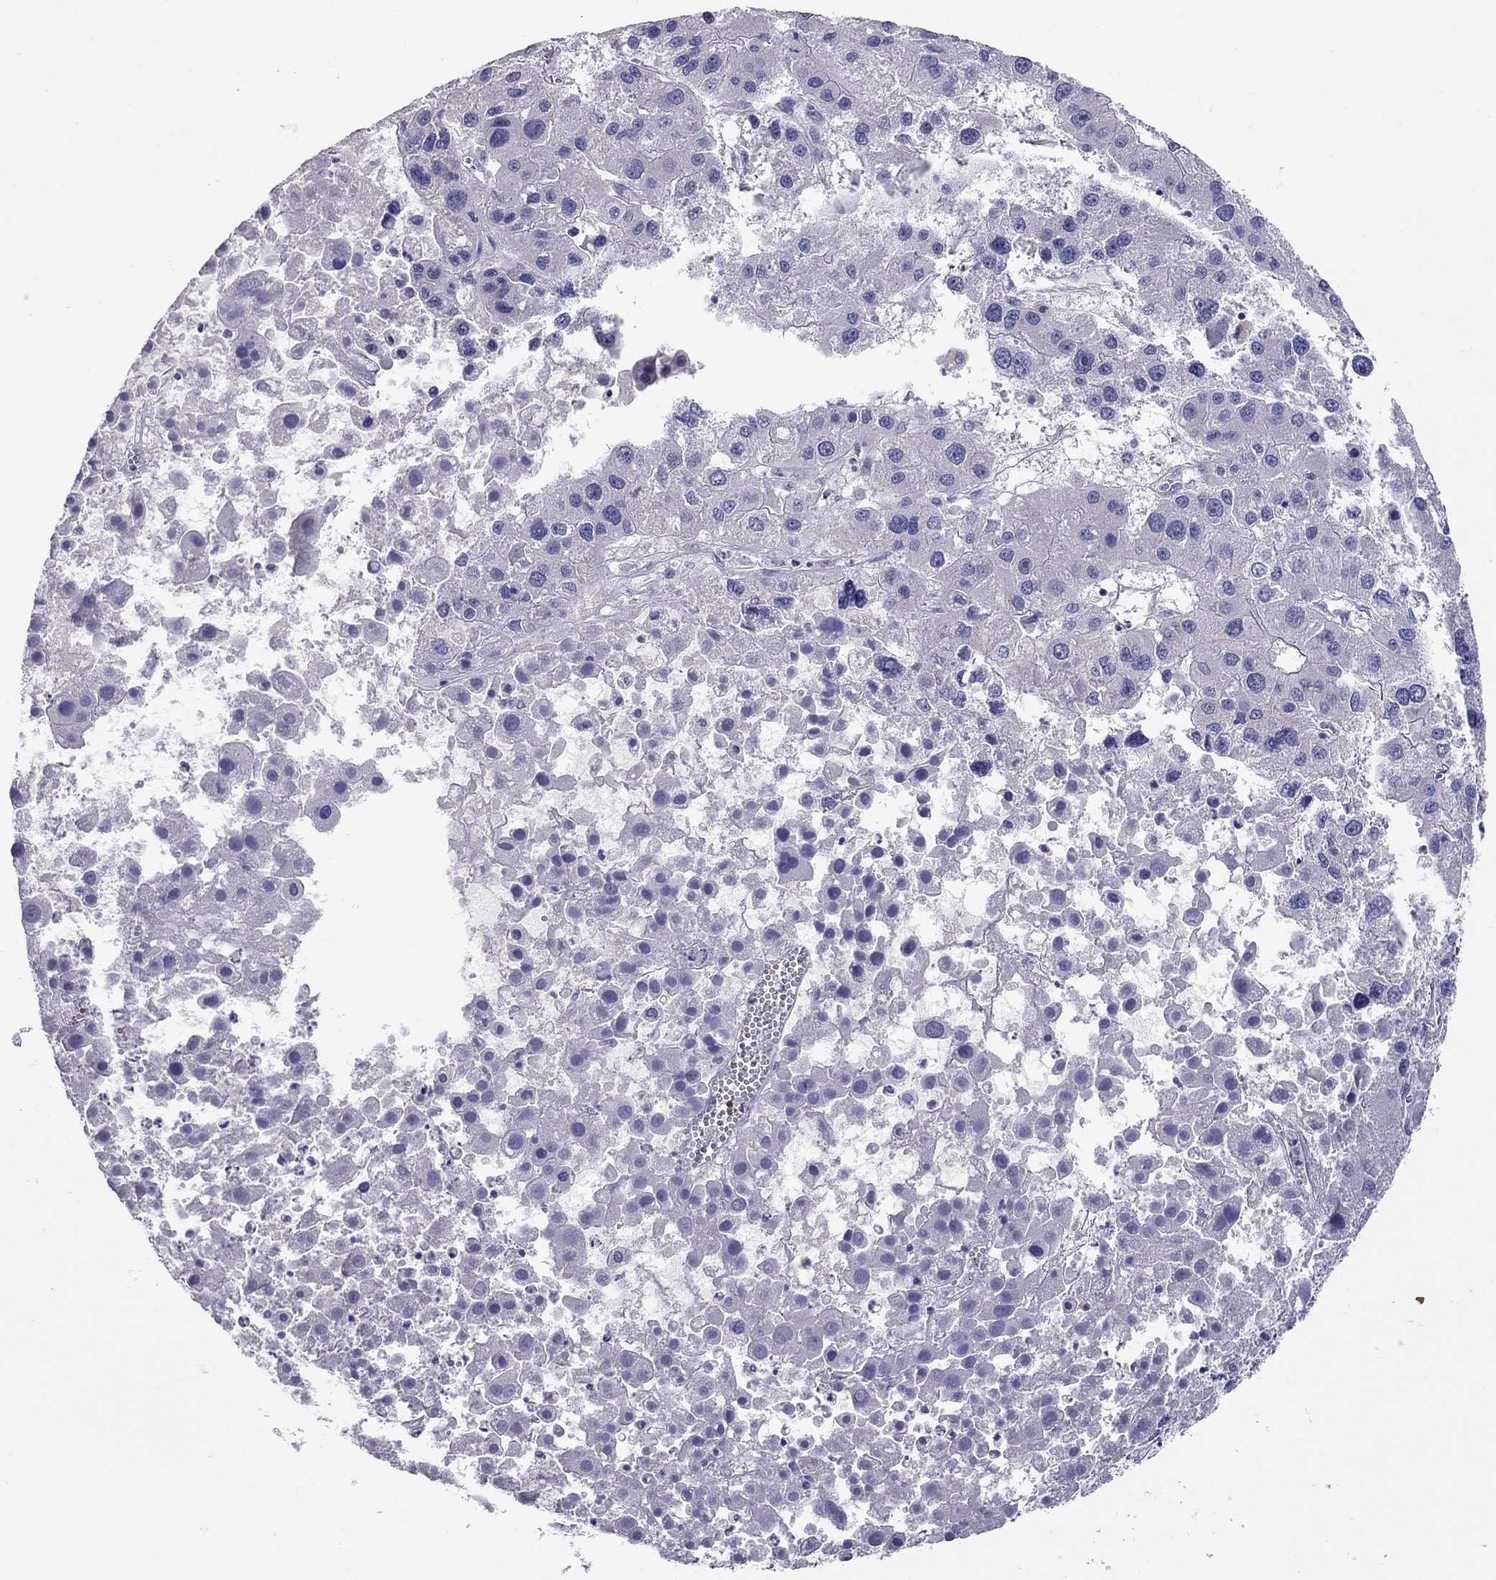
{"staining": {"intensity": "negative", "quantity": "none", "location": "none"}, "tissue": "liver cancer", "cell_type": "Tumor cells", "image_type": "cancer", "snomed": [{"axis": "morphology", "description": "Carcinoma, Hepatocellular, NOS"}, {"axis": "topography", "description": "Liver"}], "caption": "A photomicrograph of human hepatocellular carcinoma (liver) is negative for staining in tumor cells.", "gene": "FRMD1", "patient": {"sex": "male", "age": 73}}